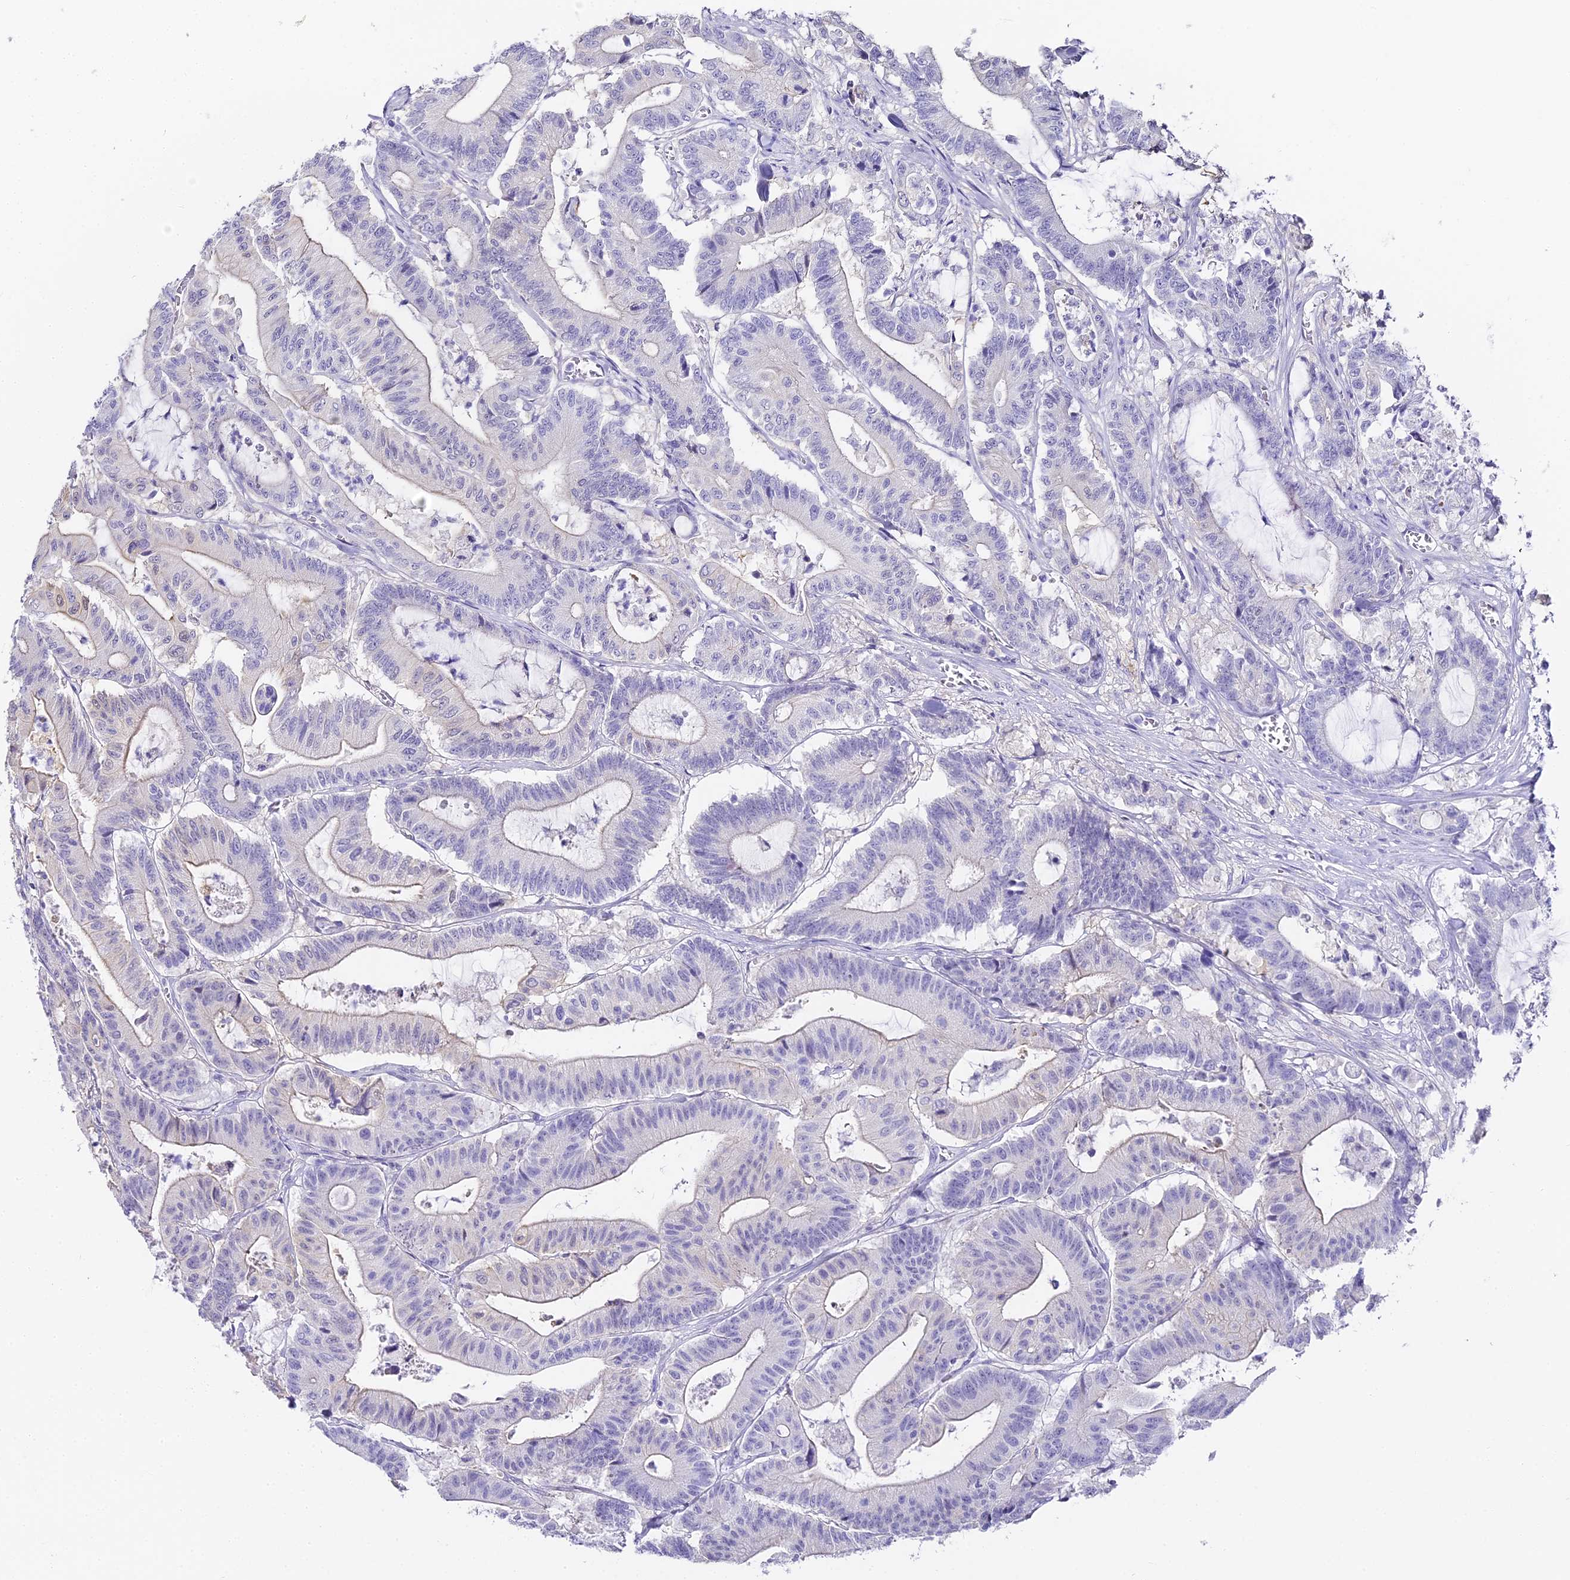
{"staining": {"intensity": "negative", "quantity": "none", "location": "none"}, "tissue": "colorectal cancer", "cell_type": "Tumor cells", "image_type": "cancer", "snomed": [{"axis": "morphology", "description": "Adenocarcinoma, NOS"}, {"axis": "topography", "description": "Colon"}], "caption": "A photomicrograph of human colorectal cancer is negative for staining in tumor cells.", "gene": "ABHD14A-ACY1", "patient": {"sex": "female", "age": 84}}